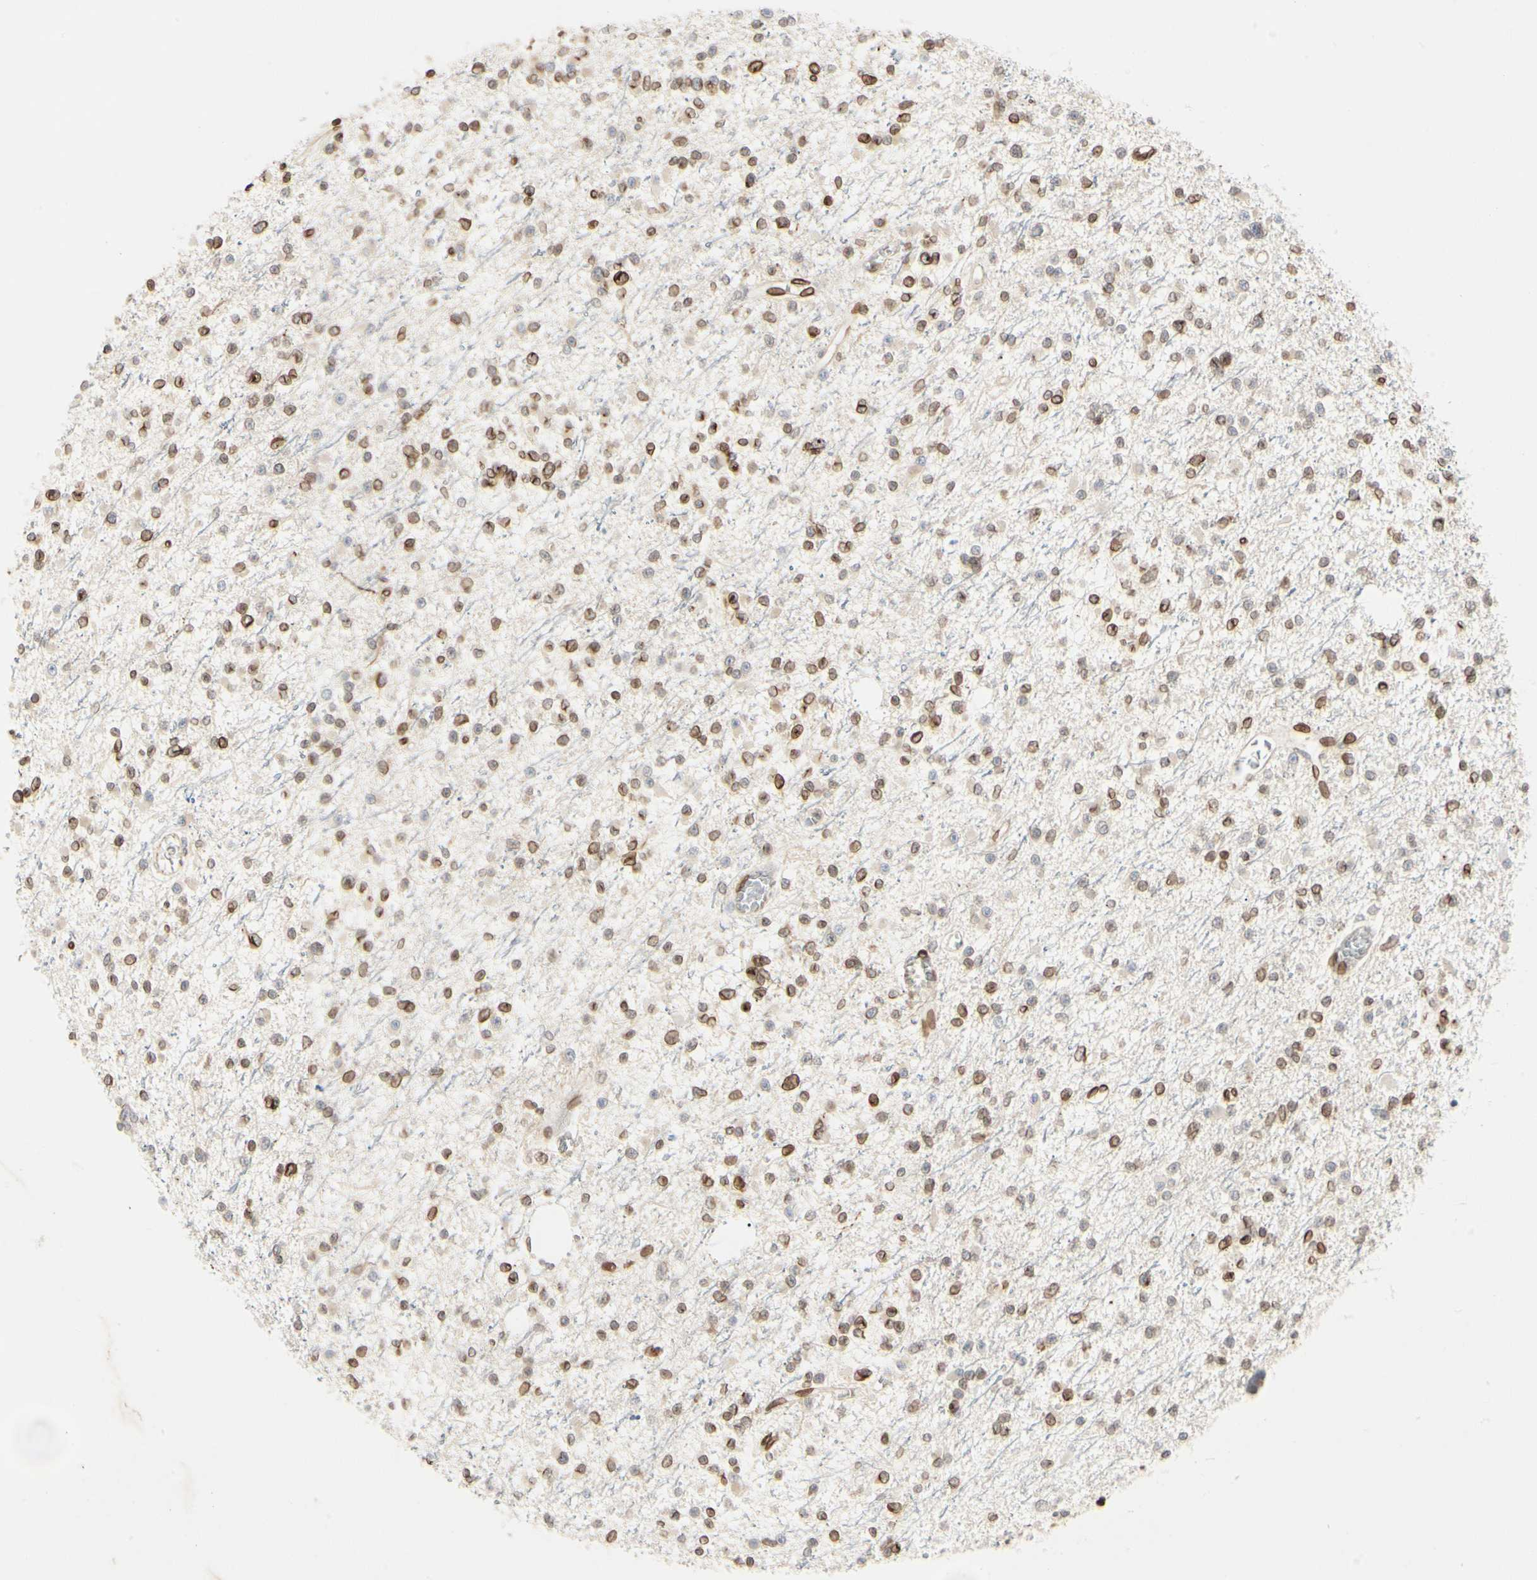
{"staining": {"intensity": "moderate", "quantity": ">75%", "location": "nuclear"}, "tissue": "glioma", "cell_type": "Tumor cells", "image_type": "cancer", "snomed": [{"axis": "morphology", "description": "Glioma, malignant, Low grade"}, {"axis": "topography", "description": "Brain"}], "caption": "A micrograph showing moderate nuclear expression in approximately >75% of tumor cells in low-grade glioma (malignant), as visualized by brown immunohistochemical staining.", "gene": "TMPO", "patient": {"sex": "female", "age": 22}}